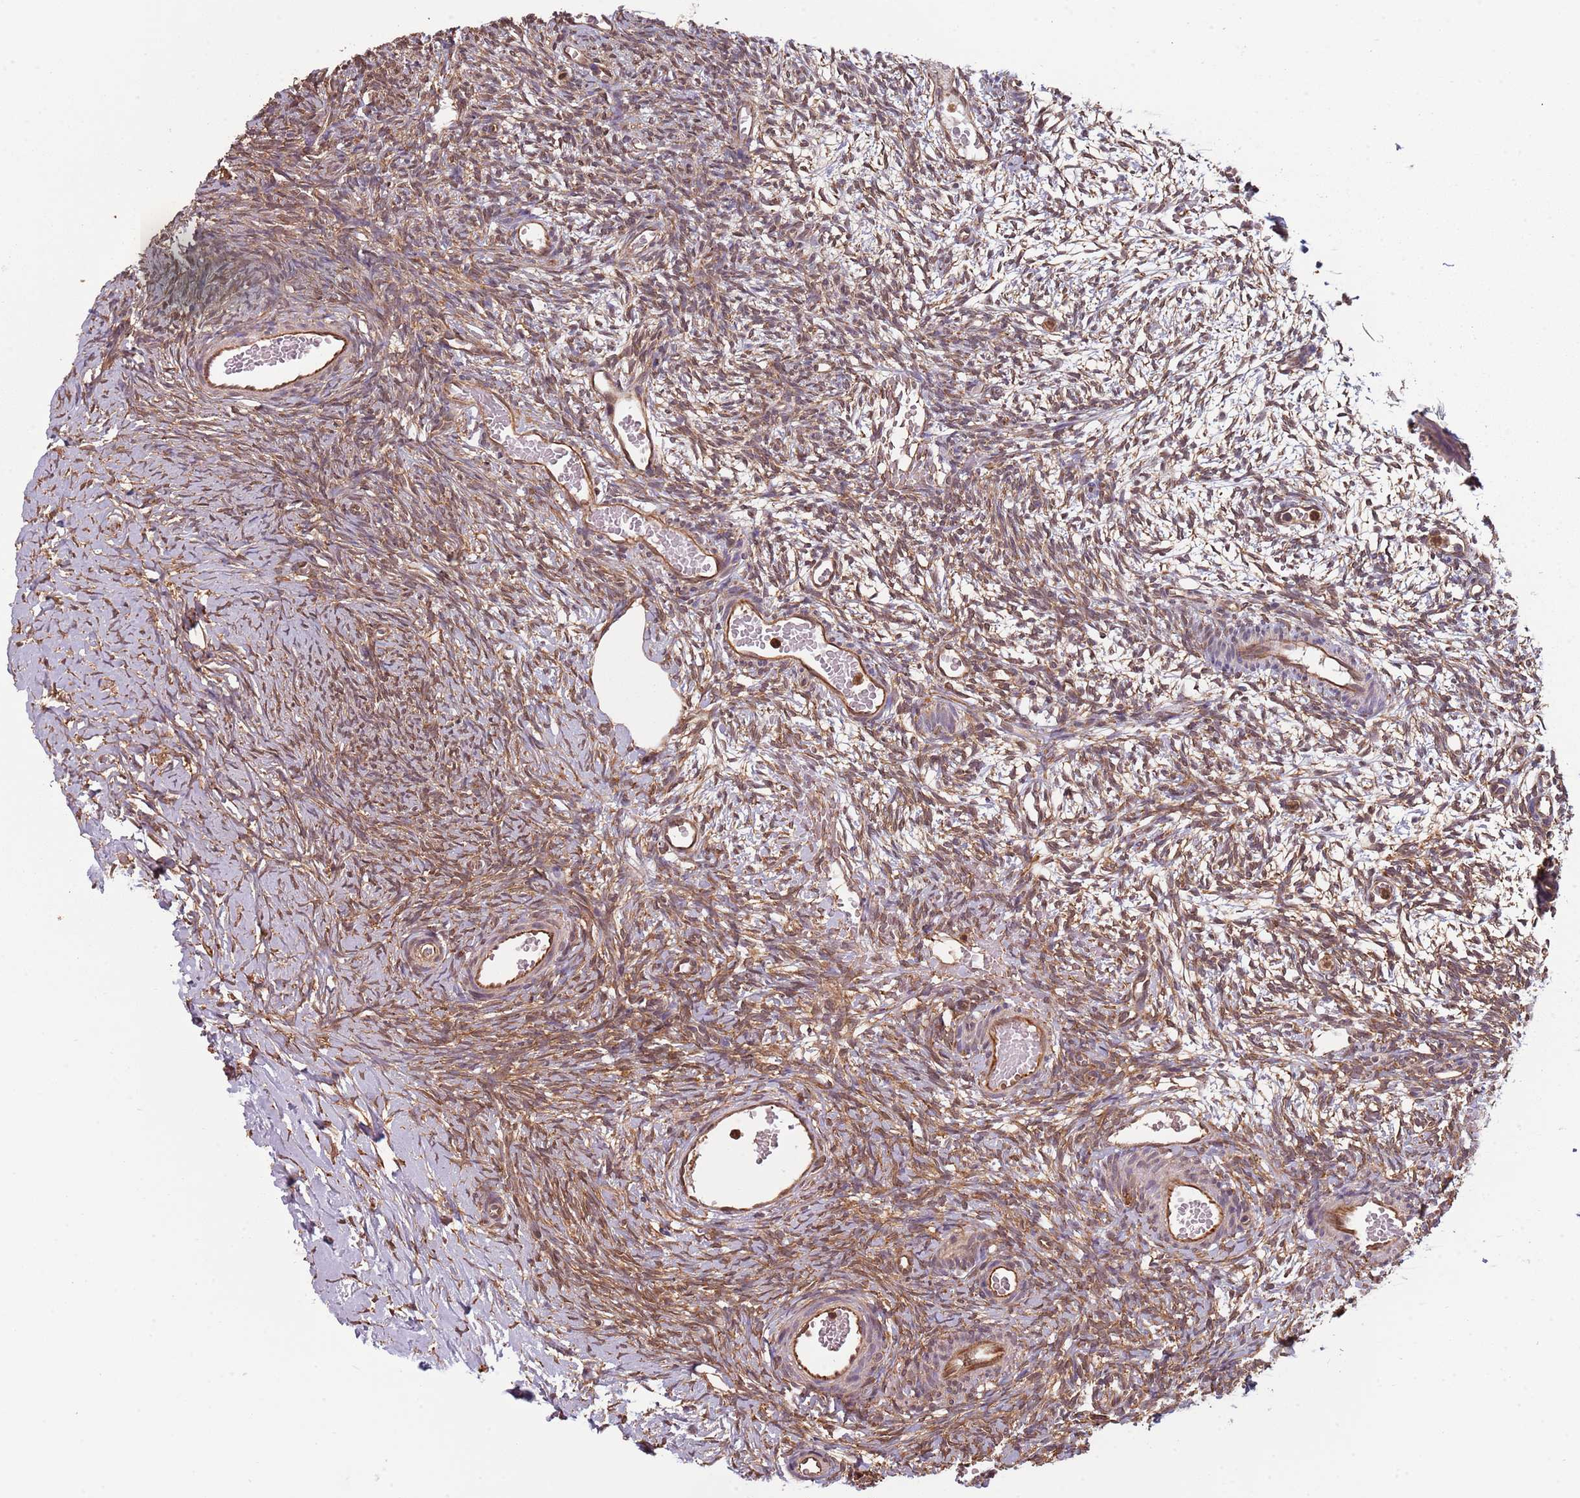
{"staining": {"intensity": "moderate", "quantity": ">75%", "location": "cytoplasmic/membranous,nuclear"}, "tissue": "ovary", "cell_type": "Ovarian stroma cells", "image_type": "normal", "snomed": [{"axis": "morphology", "description": "Normal tissue, NOS"}, {"axis": "topography", "description": "Ovary"}], "caption": "Protein staining of unremarkable ovary displays moderate cytoplasmic/membranous,nuclear staining in approximately >75% of ovarian stroma cells.", "gene": "COG4", "patient": {"sex": "female", "age": 39}}